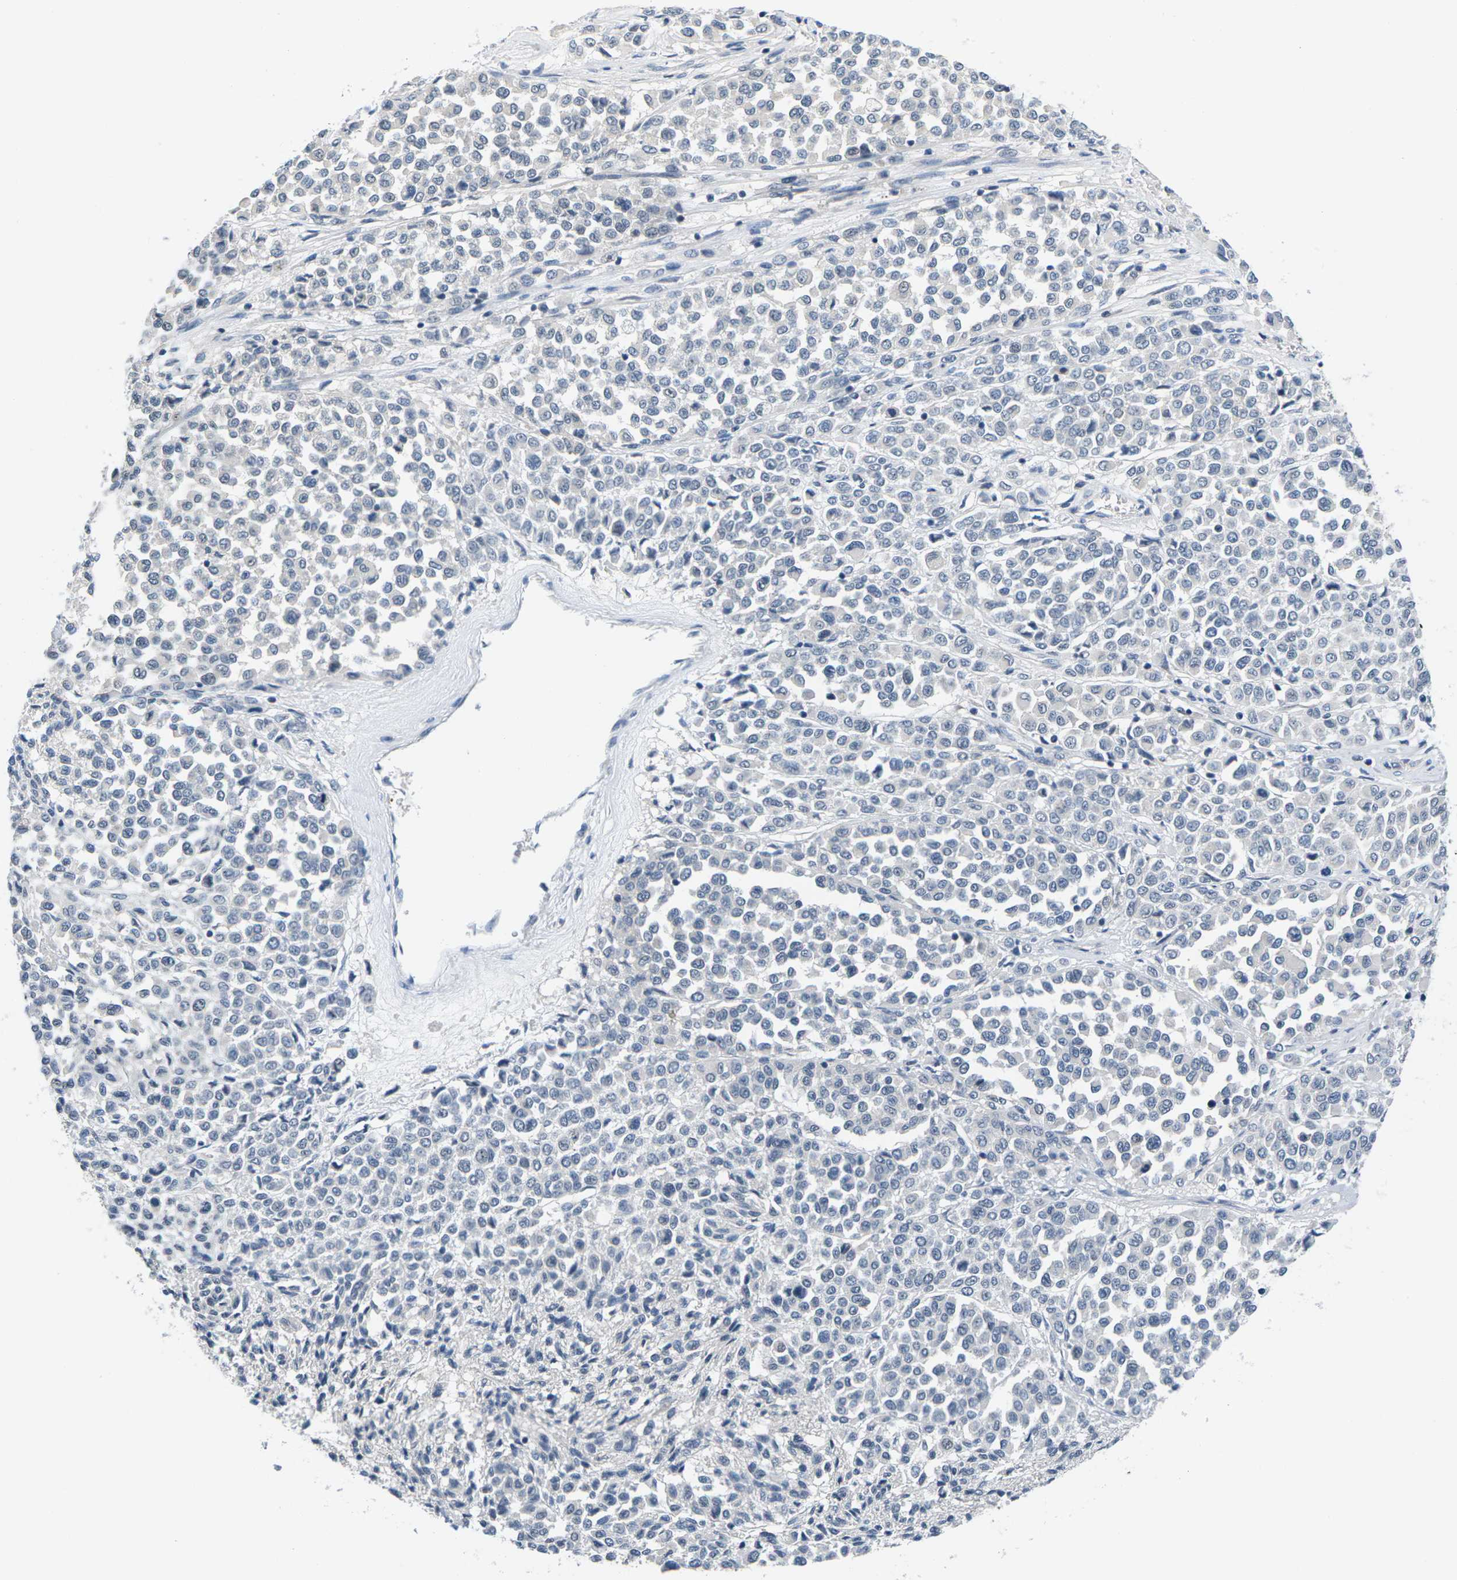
{"staining": {"intensity": "negative", "quantity": "none", "location": "none"}, "tissue": "melanoma", "cell_type": "Tumor cells", "image_type": "cancer", "snomed": [{"axis": "morphology", "description": "Malignant melanoma, Metastatic site"}, {"axis": "topography", "description": "Pancreas"}], "caption": "Immunohistochemical staining of malignant melanoma (metastatic site) displays no significant staining in tumor cells.", "gene": "NSRP1", "patient": {"sex": "female", "age": 30}}